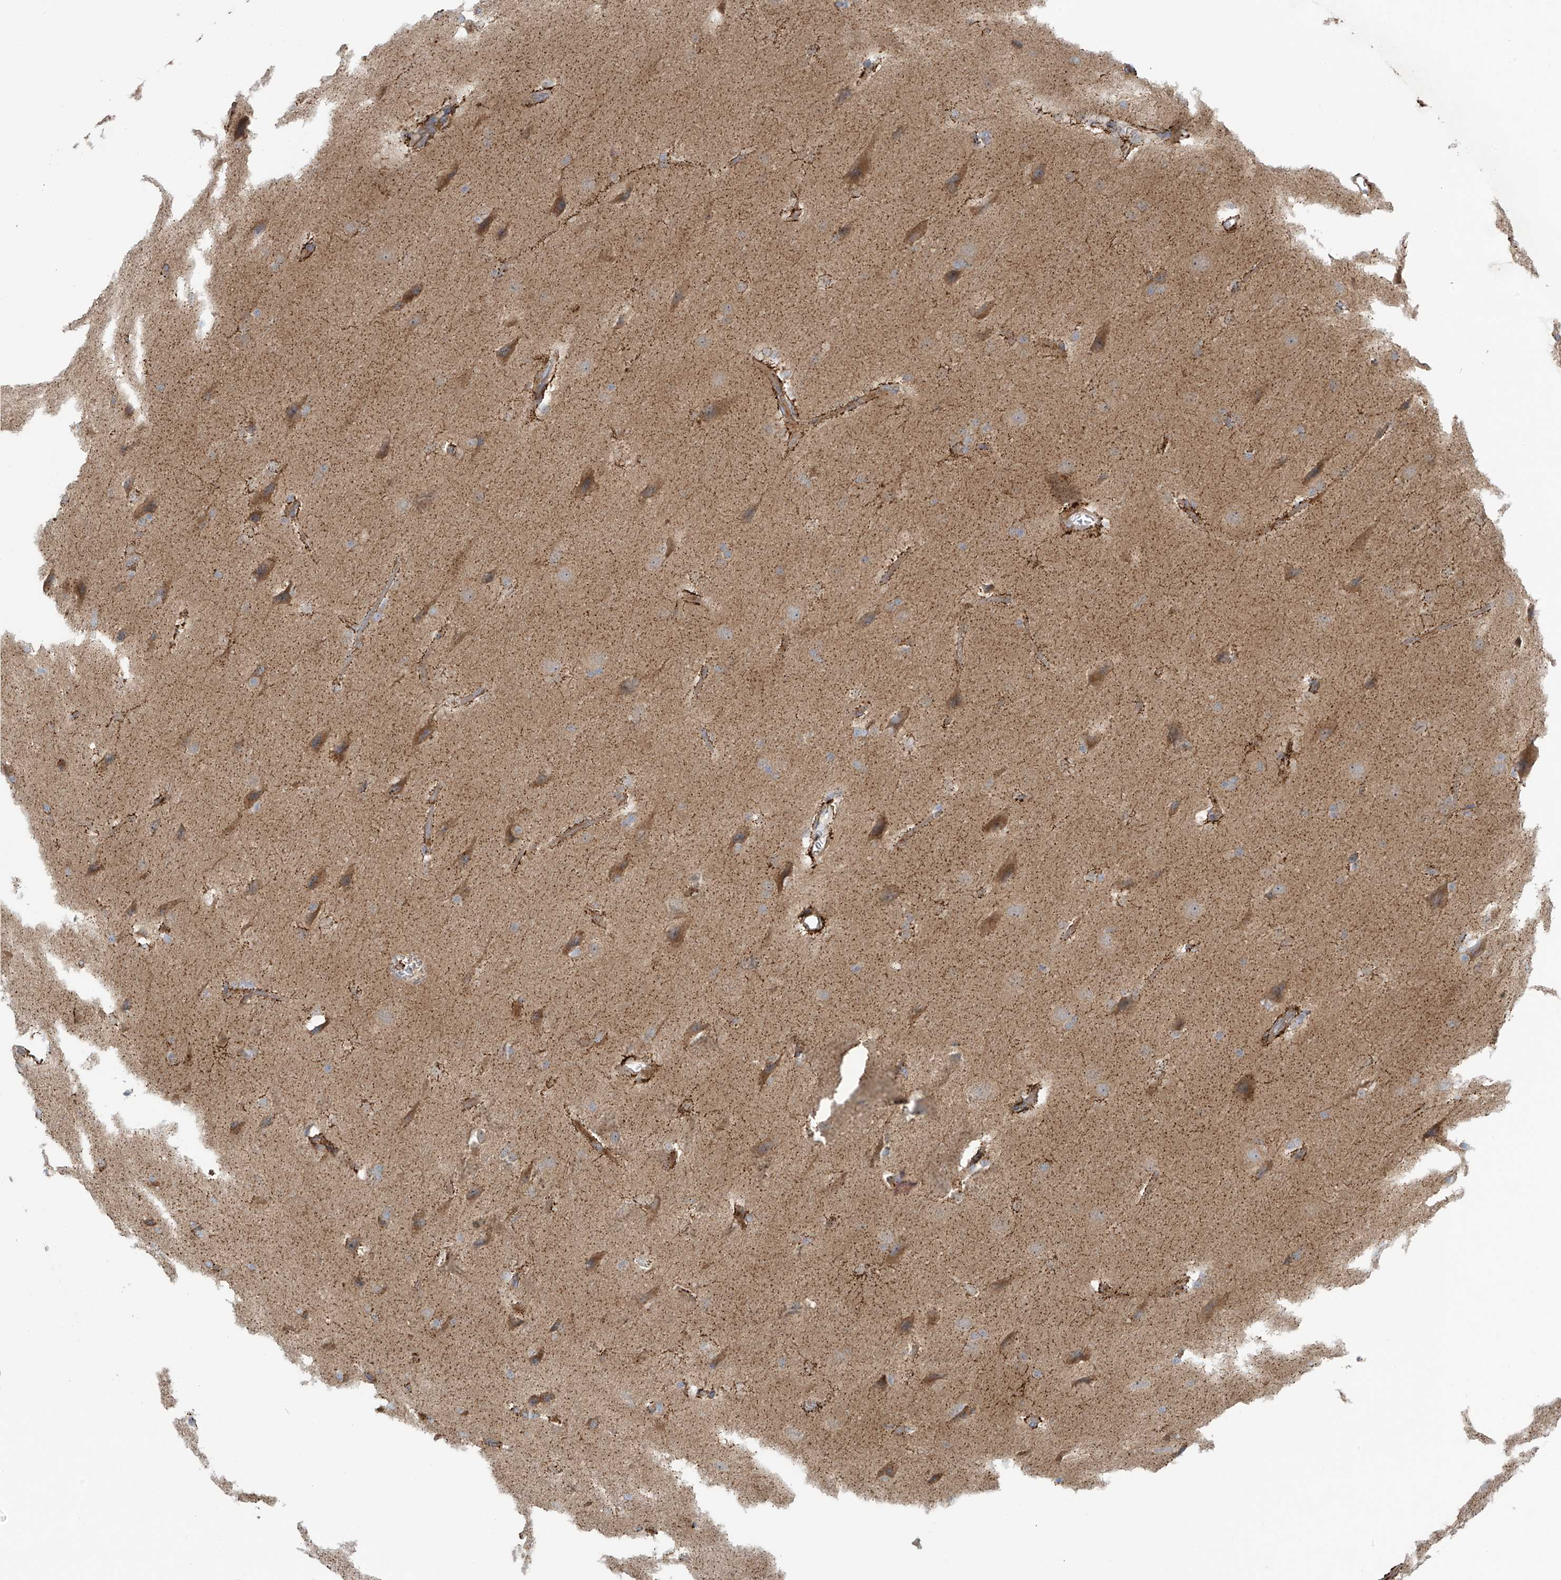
{"staining": {"intensity": "weak", "quantity": "<25%", "location": "cytoplasmic/membranous"}, "tissue": "glioma", "cell_type": "Tumor cells", "image_type": "cancer", "snomed": [{"axis": "morphology", "description": "Glioma, malignant, Low grade"}, {"axis": "topography", "description": "Brain"}], "caption": "An immunohistochemistry (IHC) image of low-grade glioma (malignant) is shown. There is no staining in tumor cells of low-grade glioma (malignant). (DAB IHC visualized using brightfield microscopy, high magnification).", "gene": "LZTS3", "patient": {"sex": "female", "age": 37}}